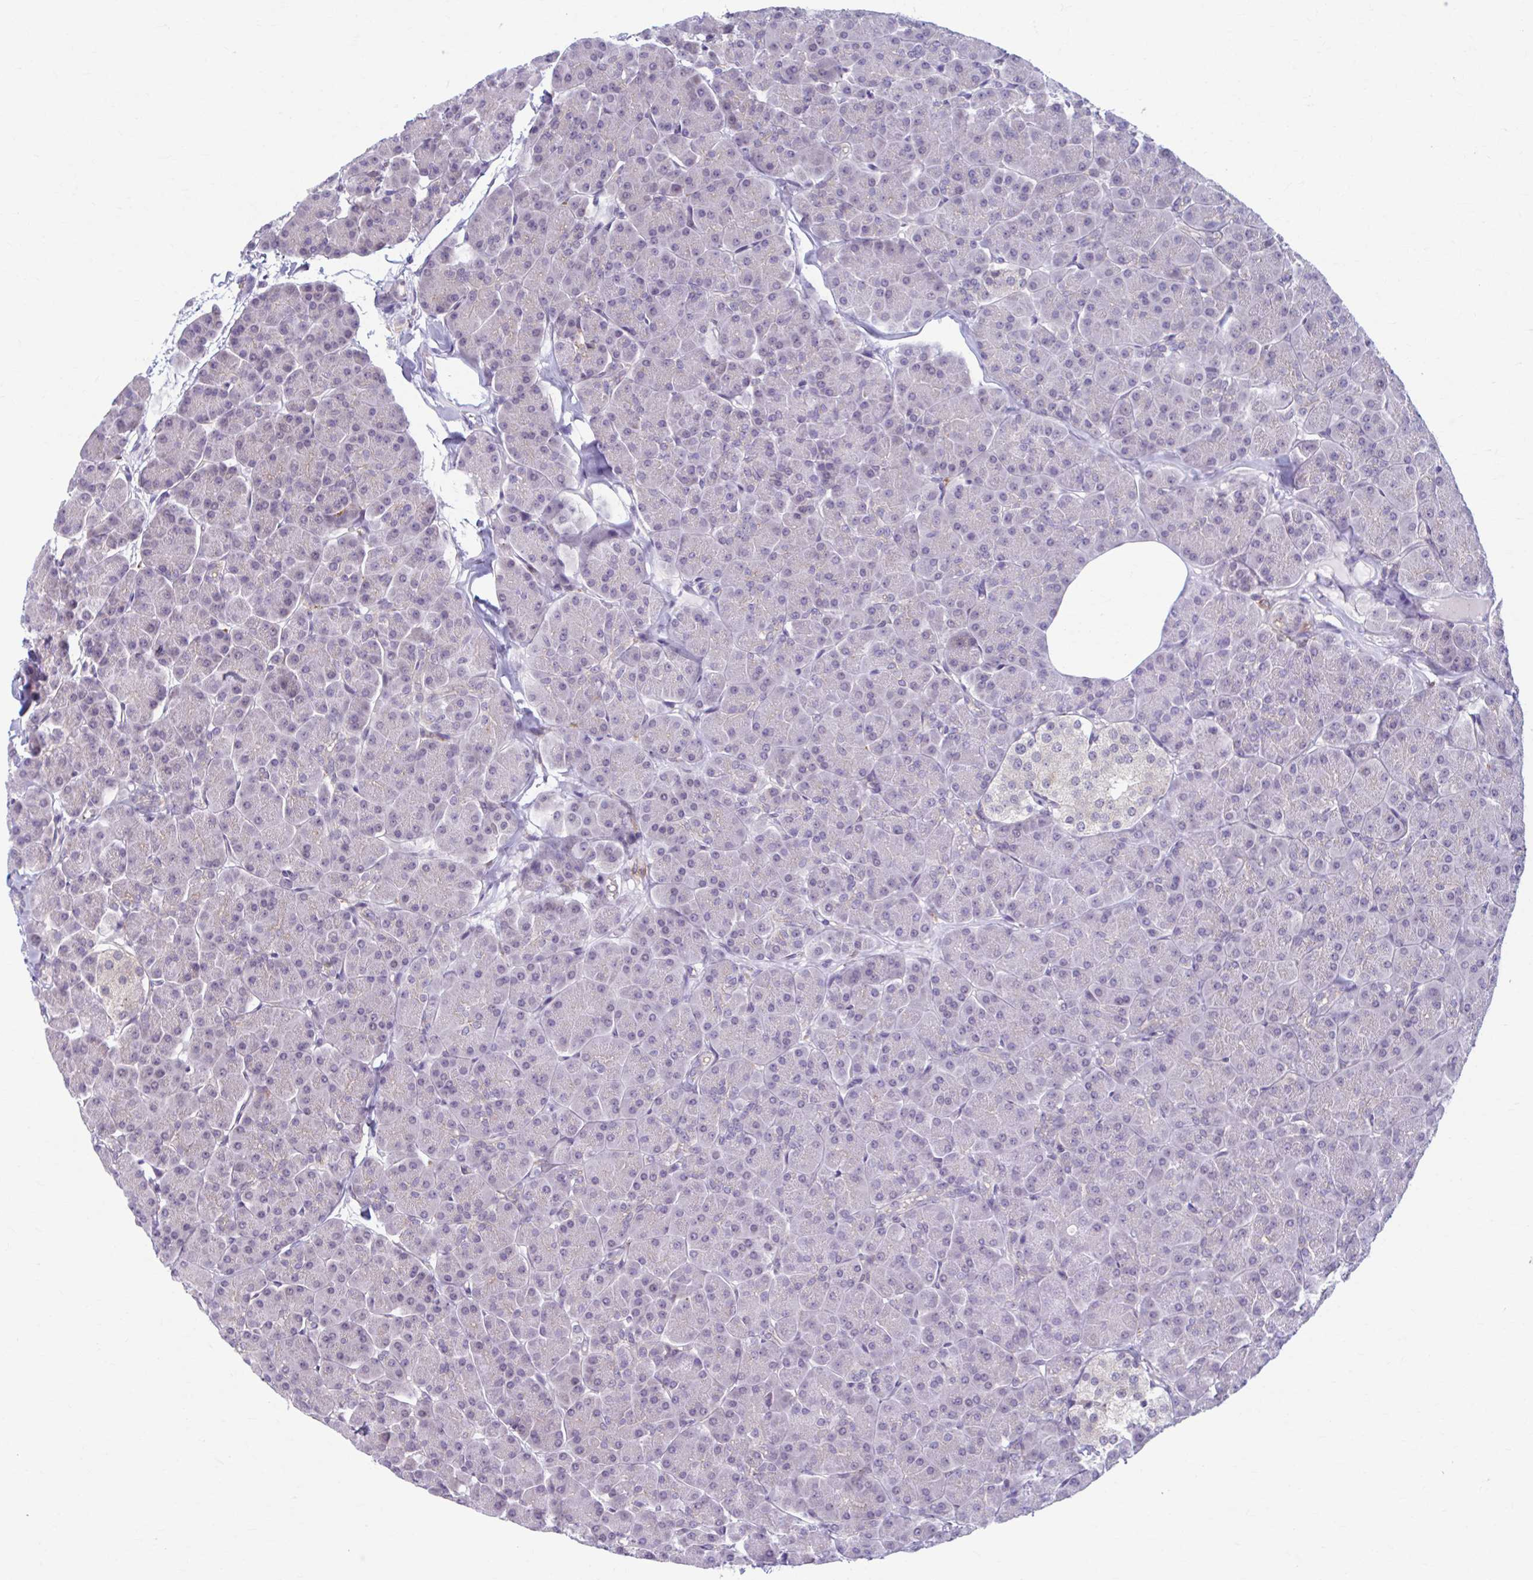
{"staining": {"intensity": "negative", "quantity": "none", "location": "none"}, "tissue": "pancreas", "cell_type": "Exocrine glandular cells", "image_type": "normal", "snomed": [{"axis": "morphology", "description": "Normal tissue, NOS"}, {"axis": "topography", "description": "Pancreas"}, {"axis": "topography", "description": "Peripheral nerve tissue"}], "caption": "Immunohistochemistry (IHC) photomicrograph of benign pancreas: human pancreas stained with DAB exhibits no significant protein positivity in exocrine glandular cells. Nuclei are stained in blue.", "gene": "ADAT3", "patient": {"sex": "male", "age": 54}}